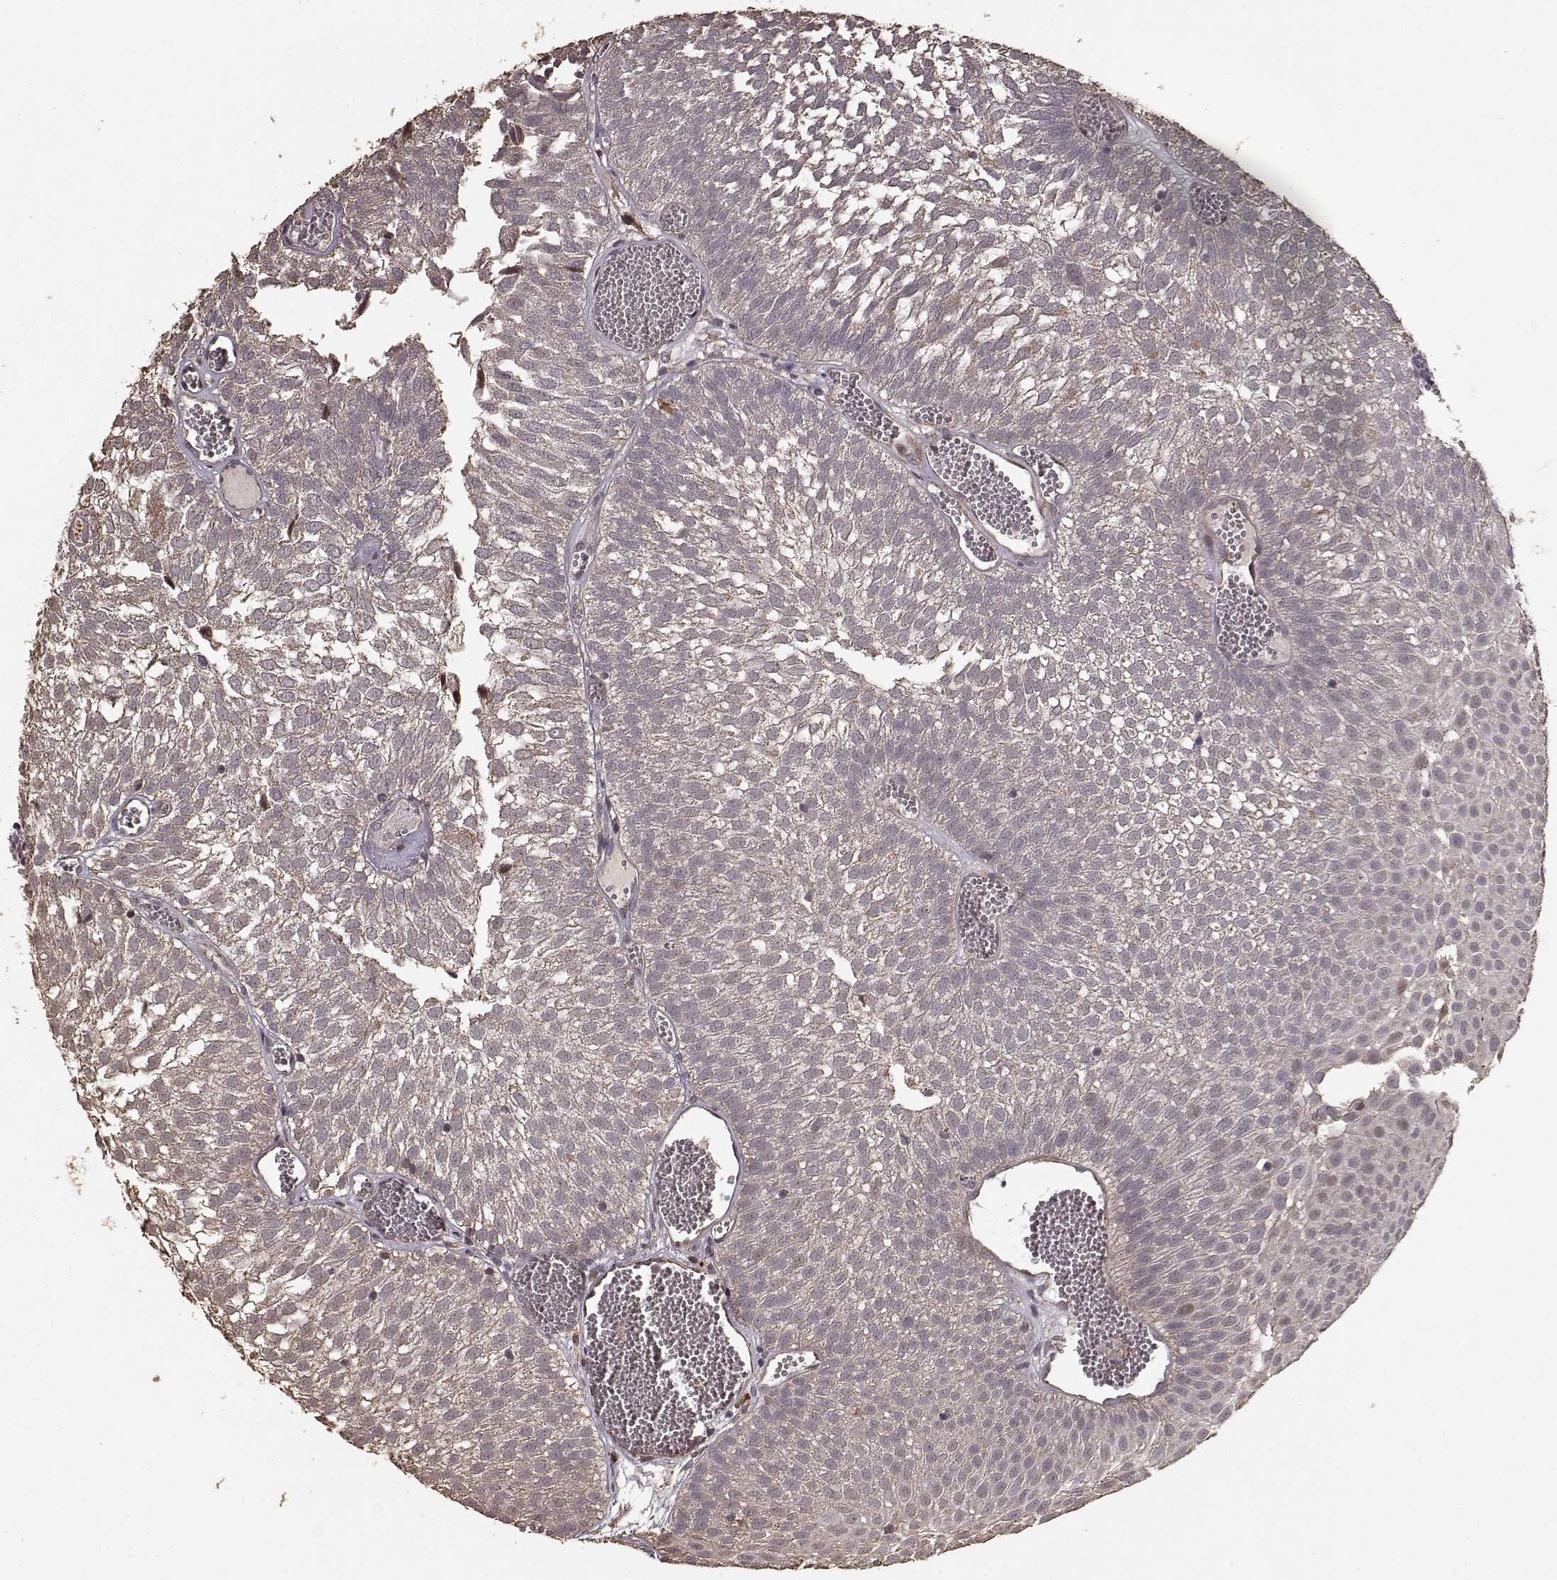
{"staining": {"intensity": "moderate", "quantity": "<25%", "location": "cytoplasmic/membranous"}, "tissue": "urothelial cancer", "cell_type": "Tumor cells", "image_type": "cancer", "snomed": [{"axis": "morphology", "description": "Urothelial carcinoma, Low grade"}, {"axis": "topography", "description": "Urinary bladder"}], "caption": "Urothelial carcinoma (low-grade) tissue reveals moderate cytoplasmic/membranous positivity in approximately <25% of tumor cells, visualized by immunohistochemistry. The staining was performed using DAB to visualize the protein expression in brown, while the nuclei were stained in blue with hematoxylin (Magnification: 20x).", "gene": "USP15", "patient": {"sex": "male", "age": 52}}